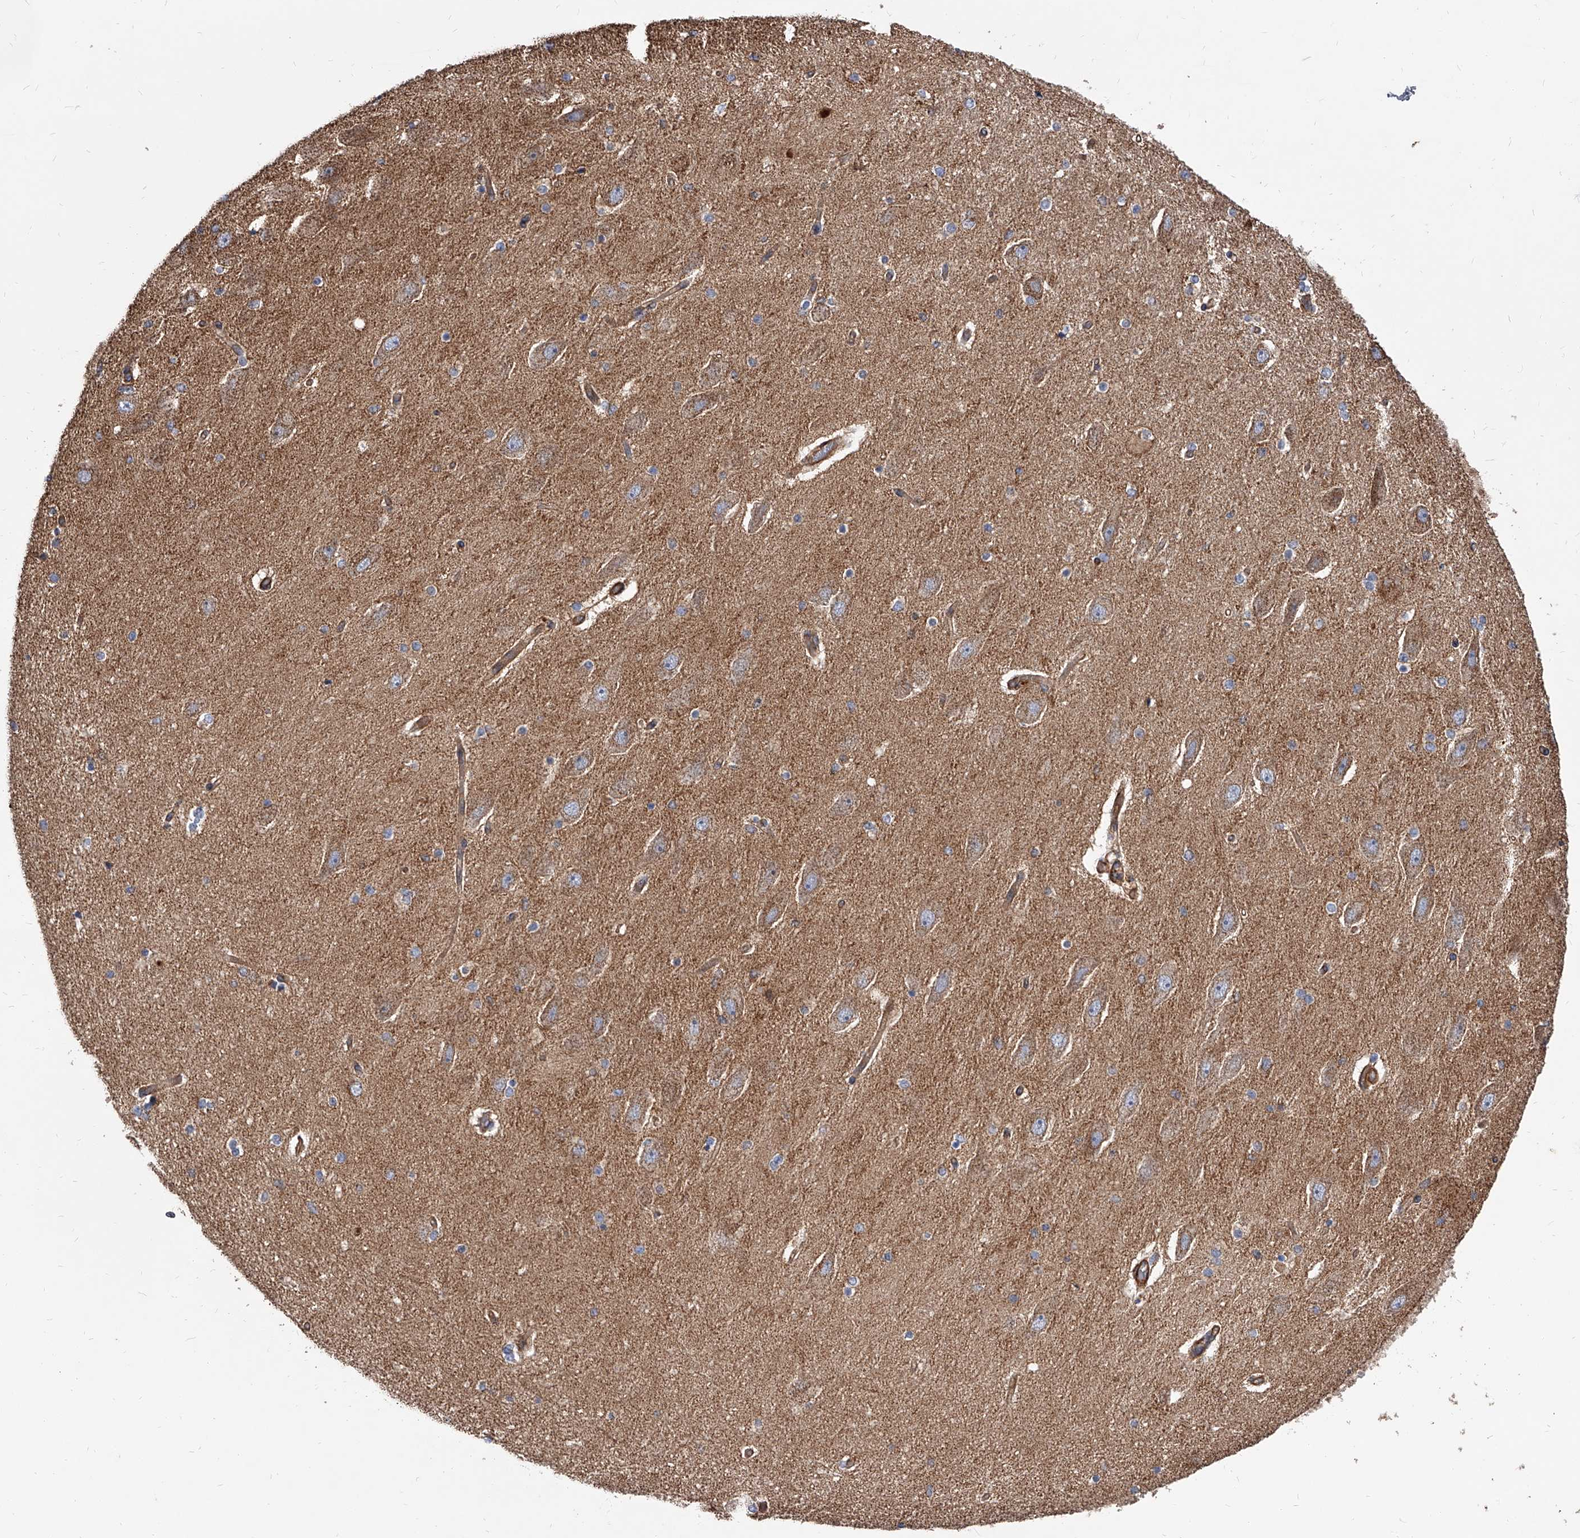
{"staining": {"intensity": "weak", "quantity": "<25%", "location": "cytoplasmic/membranous"}, "tissue": "hippocampus", "cell_type": "Glial cells", "image_type": "normal", "snomed": [{"axis": "morphology", "description": "Normal tissue, NOS"}, {"axis": "topography", "description": "Hippocampus"}], "caption": "DAB immunohistochemical staining of benign human hippocampus shows no significant staining in glial cells. Nuclei are stained in blue.", "gene": "PISD", "patient": {"sex": "female", "age": 54}}